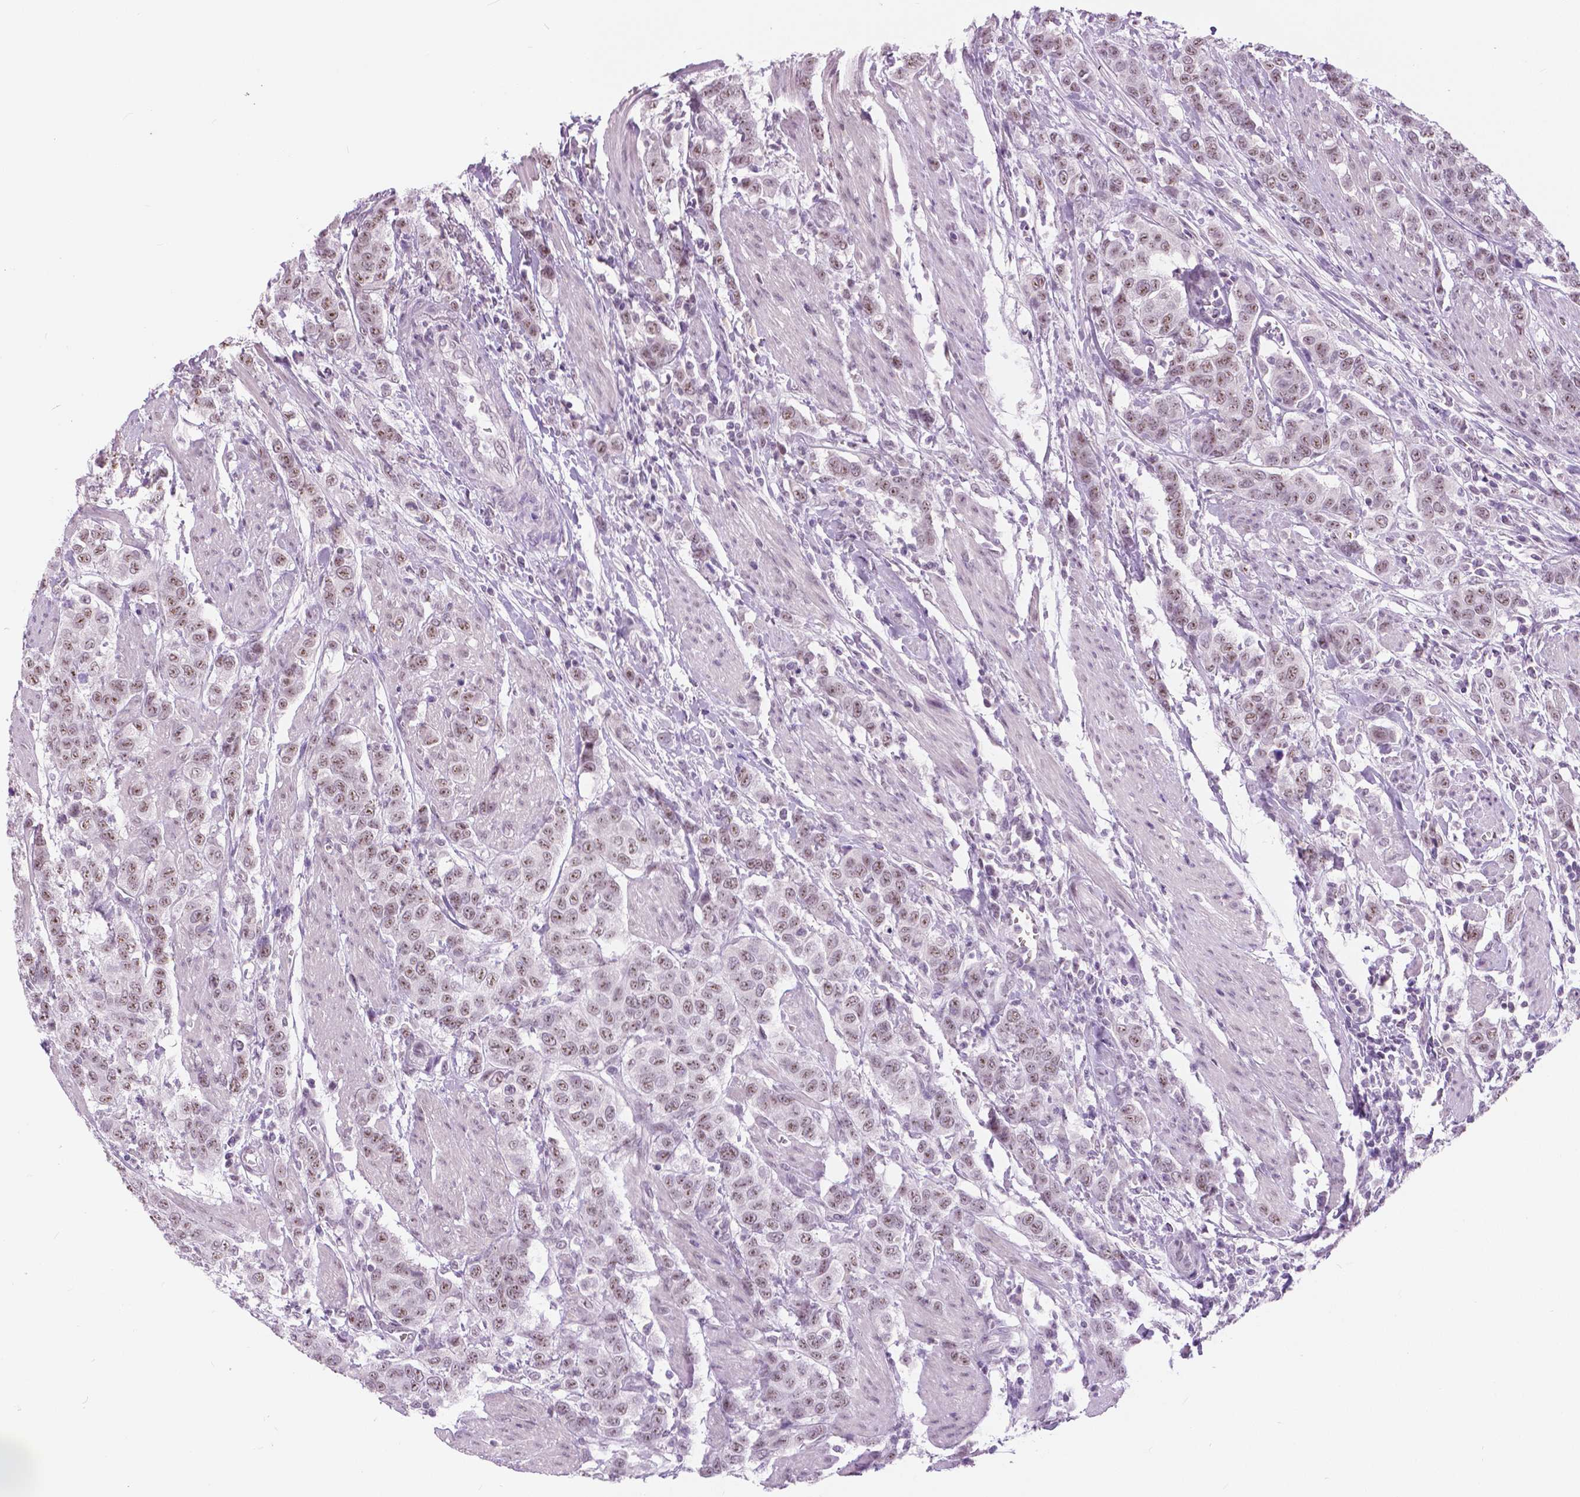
{"staining": {"intensity": "weak", "quantity": ">75%", "location": "nuclear"}, "tissue": "urothelial cancer", "cell_type": "Tumor cells", "image_type": "cancer", "snomed": [{"axis": "morphology", "description": "Urothelial carcinoma, High grade"}, {"axis": "topography", "description": "Urinary bladder"}], "caption": "Urothelial cancer was stained to show a protein in brown. There is low levels of weak nuclear positivity in about >75% of tumor cells. (Brightfield microscopy of DAB IHC at high magnification).", "gene": "MYOM1", "patient": {"sex": "female", "age": 58}}